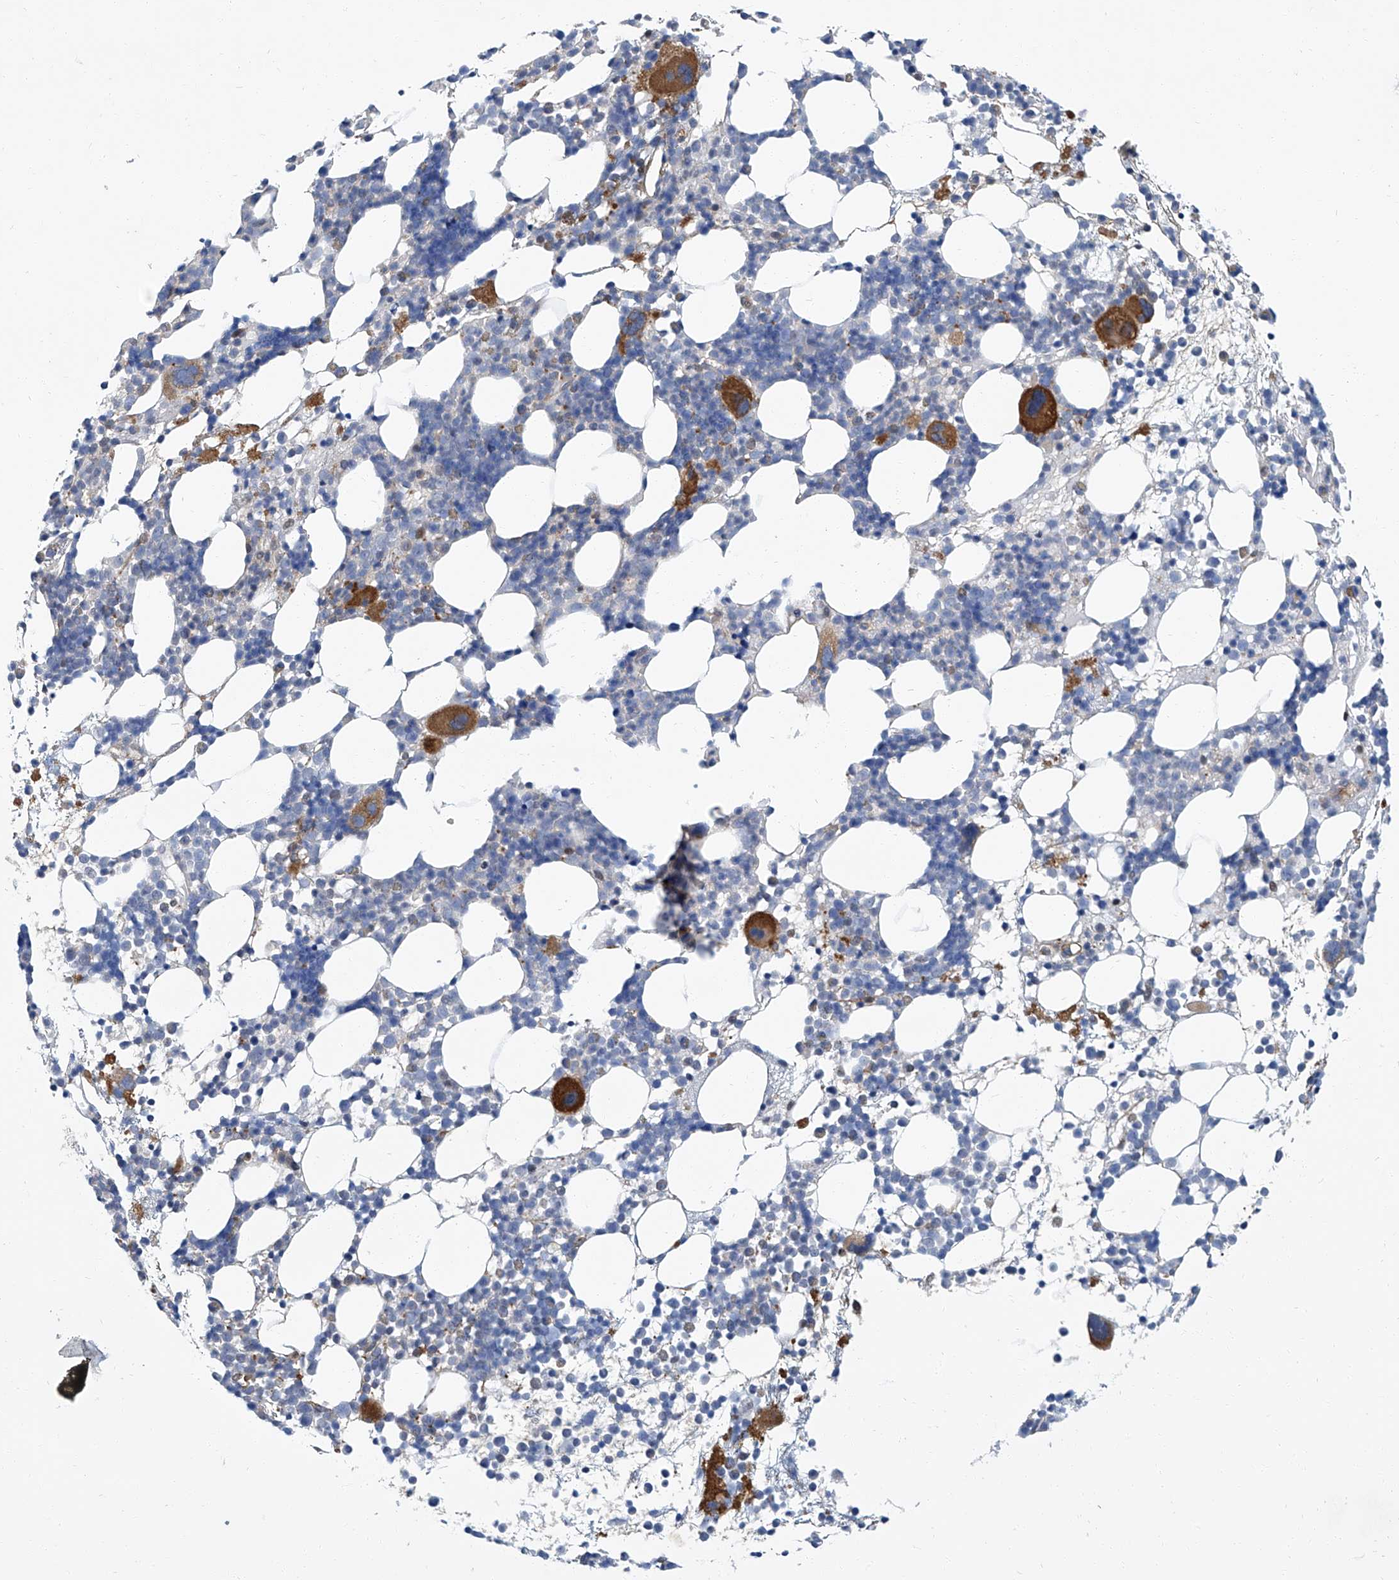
{"staining": {"intensity": "strong", "quantity": "<25%", "location": "cytoplasmic/membranous"}, "tissue": "bone marrow", "cell_type": "Hematopoietic cells", "image_type": "normal", "snomed": [{"axis": "morphology", "description": "Normal tissue, NOS"}, {"axis": "topography", "description": "Bone marrow"}], "caption": "Bone marrow stained with immunohistochemistry (IHC) shows strong cytoplasmic/membranous staining in about <25% of hematopoietic cells.", "gene": "PSMB10", "patient": {"sex": "female", "age": 57}}